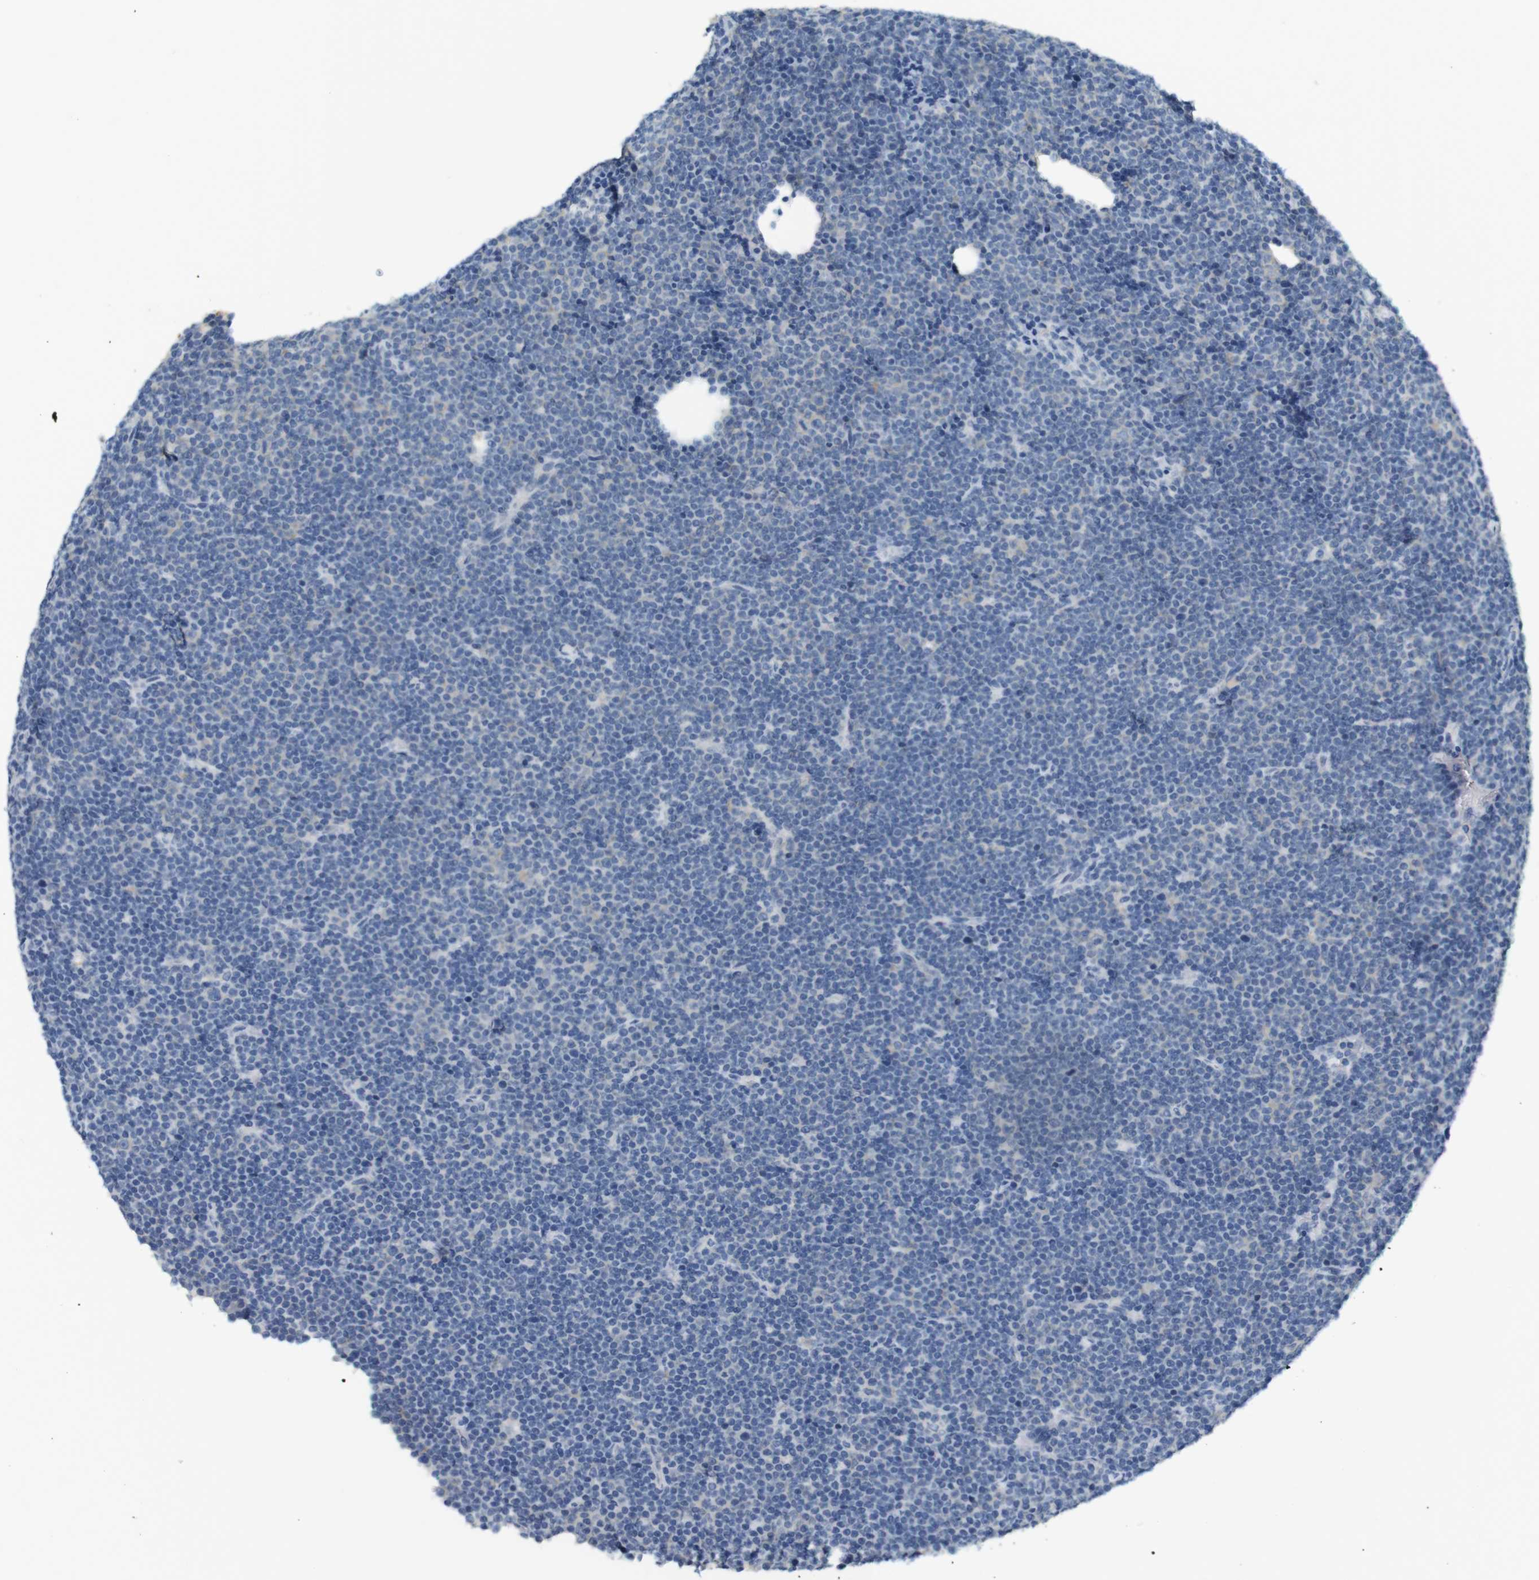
{"staining": {"intensity": "negative", "quantity": "none", "location": "none"}, "tissue": "lymphoma", "cell_type": "Tumor cells", "image_type": "cancer", "snomed": [{"axis": "morphology", "description": "Malignant lymphoma, non-Hodgkin's type, Low grade"}, {"axis": "topography", "description": "Lymph node"}], "caption": "Tumor cells show no significant protein expression in low-grade malignant lymphoma, non-Hodgkin's type.", "gene": "LRRK2", "patient": {"sex": "female", "age": 67}}